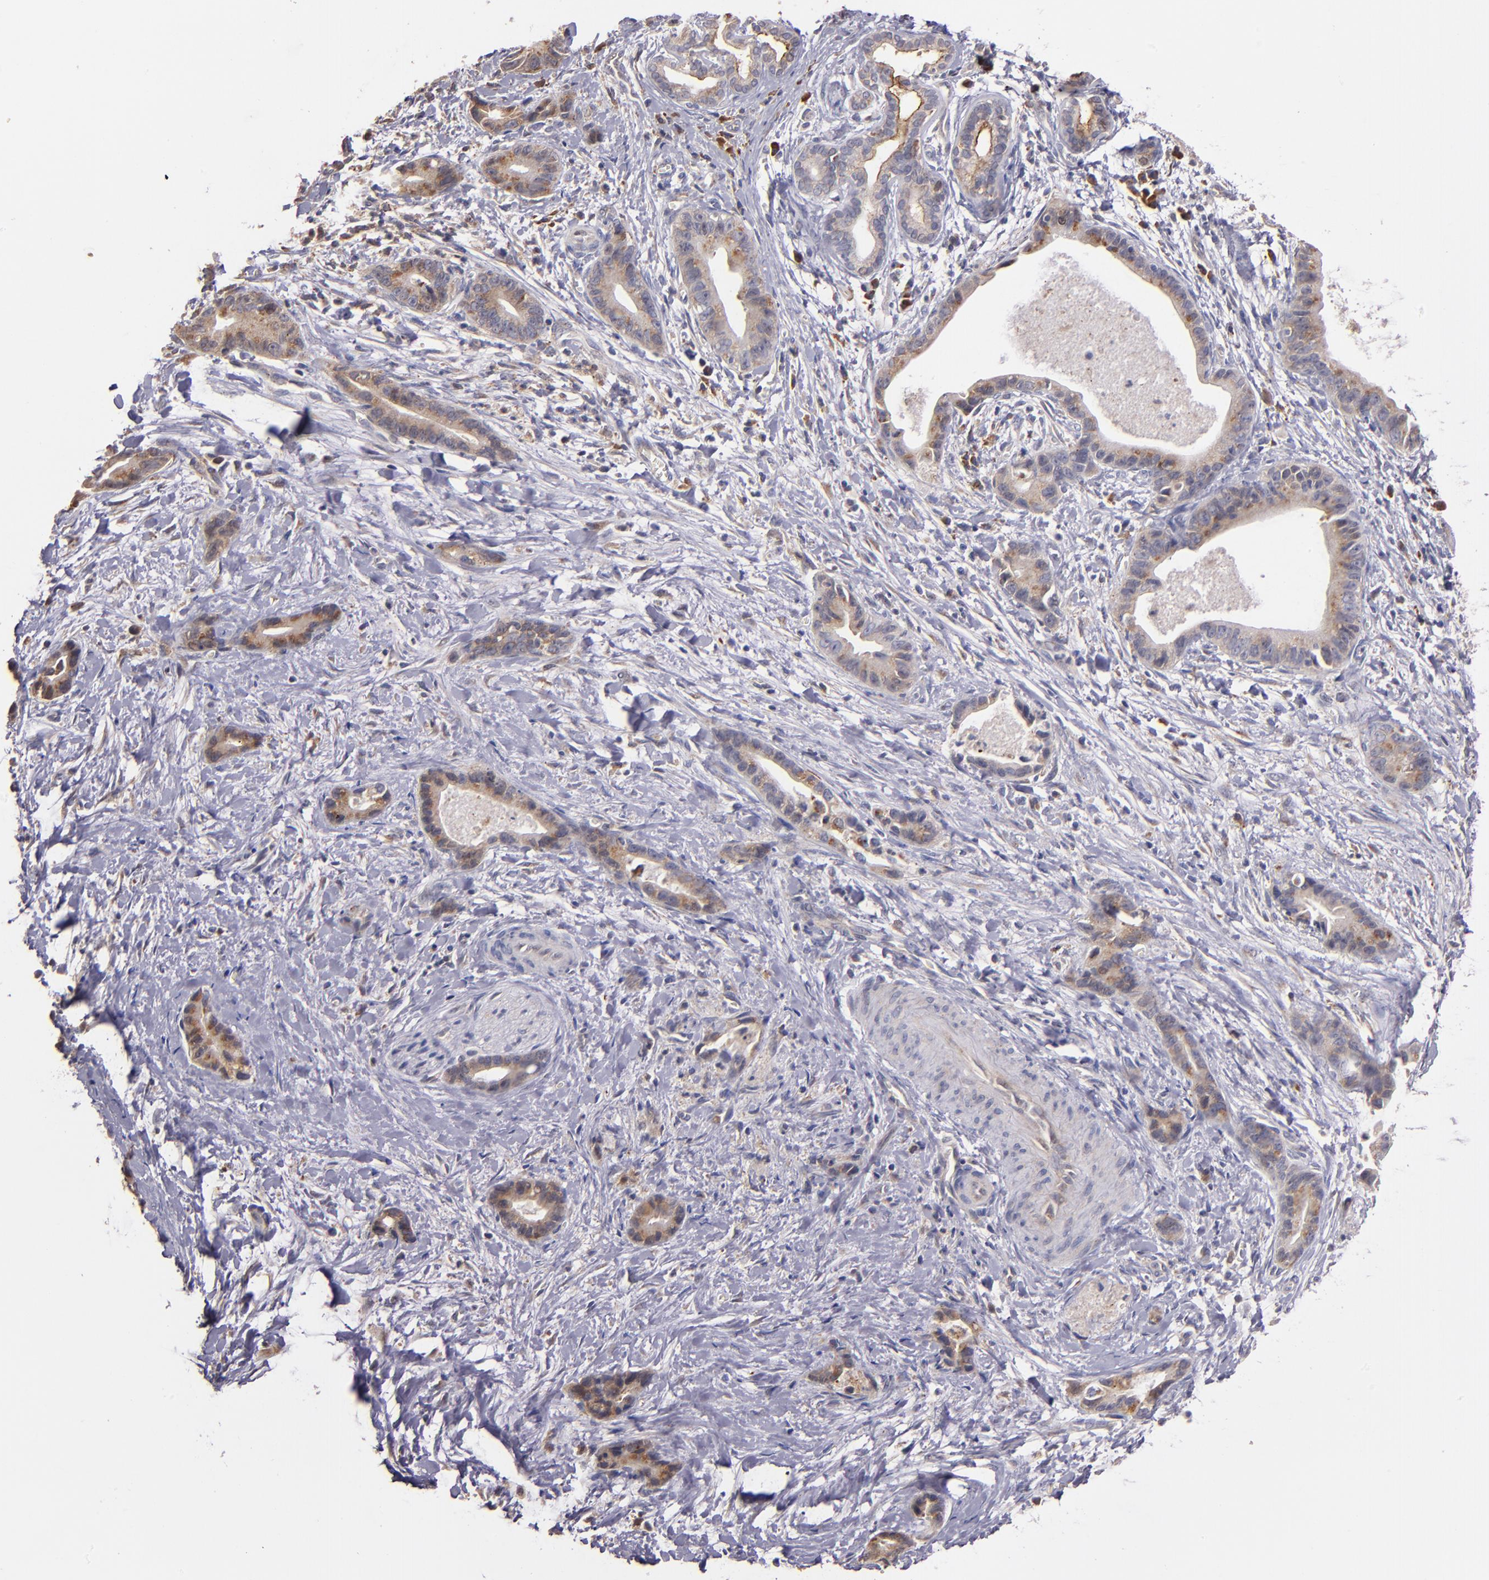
{"staining": {"intensity": "weak", "quantity": ">75%", "location": "cytoplasmic/membranous"}, "tissue": "liver cancer", "cell_type": "Tumor cells", "image_type": "cancer", "snomed": [{"axis": "morphology", "description": "Cholangiocarcinoma"}, {"axis": "topography", "description": "Liver"}], "caption": "Weak cytoplasmic/membranous positivity for a protein is identified in approximately >75% of tumor cells of liver cancer using immunohistochemistry.", "gene": "IFIH1", "patient": {"sex": "female", "age": 55}}